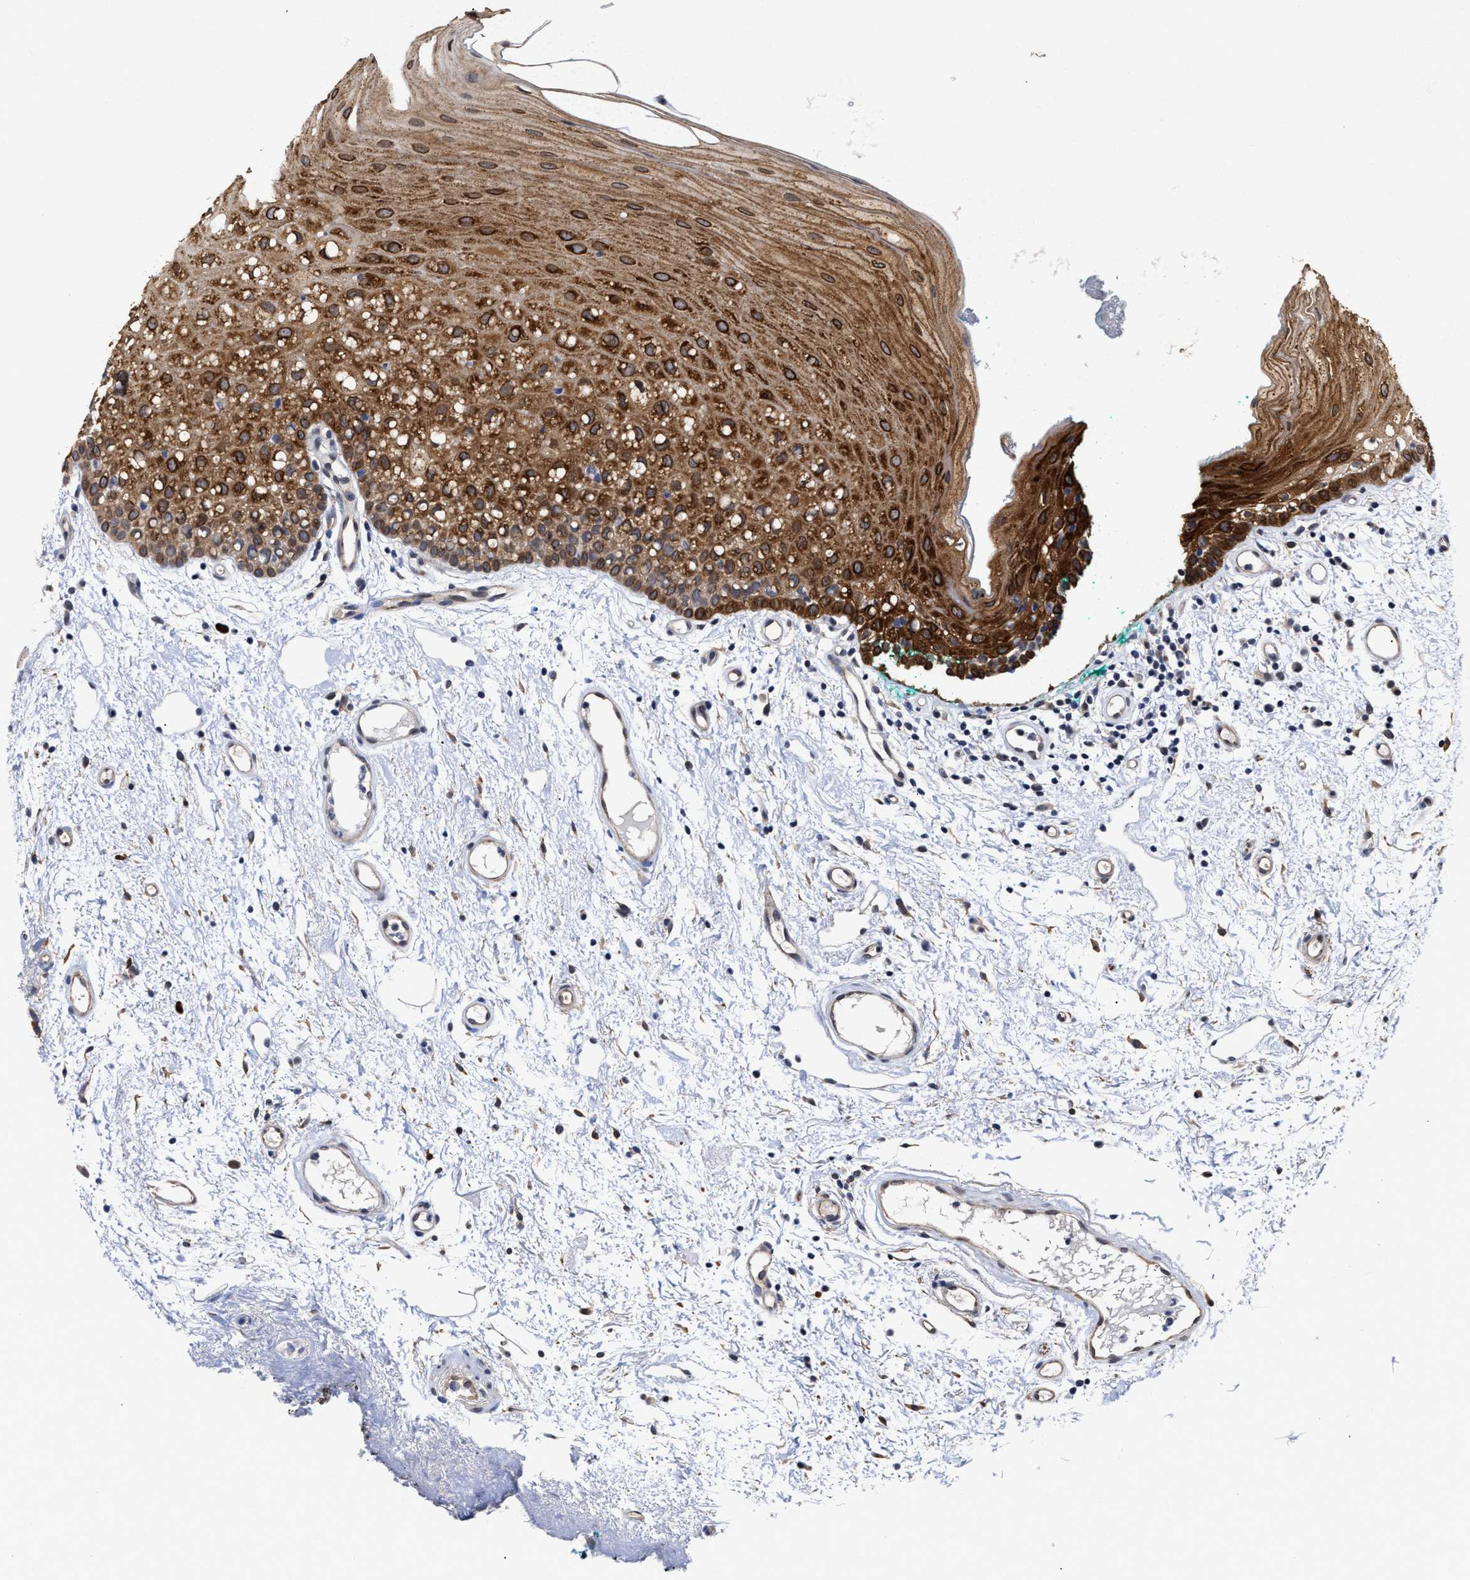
{"staining": {"intensity": "strong", "quantity": ">75%", "location": "cytoplasmic/membranous"}, "tissue": "oral mucosa", "cell_type": "Squamous epithelial cells", "image_type": "normal", "snomed": [{"axis": "morphology", "description": "Normal tissue, NOS"}, {"axis": "morphology", "description": "Squamous cell carcinoma, NOS"}, {"axis": "topography", "description": "Oral tissue"}, {"axis": "topography", "description": "Salivary gland"}, {"axis": "topography", "description": "Head-Neck"}], "caption": "Approximately >75% of squamous epithelial cells in normal human oral mucosa reveal strong cytoplasmic/membranous protein positivity as visualized by brown immunohistochemical staining.", "gene": "AHNAK2", "patient": {"sex": "female", "age": 62}}